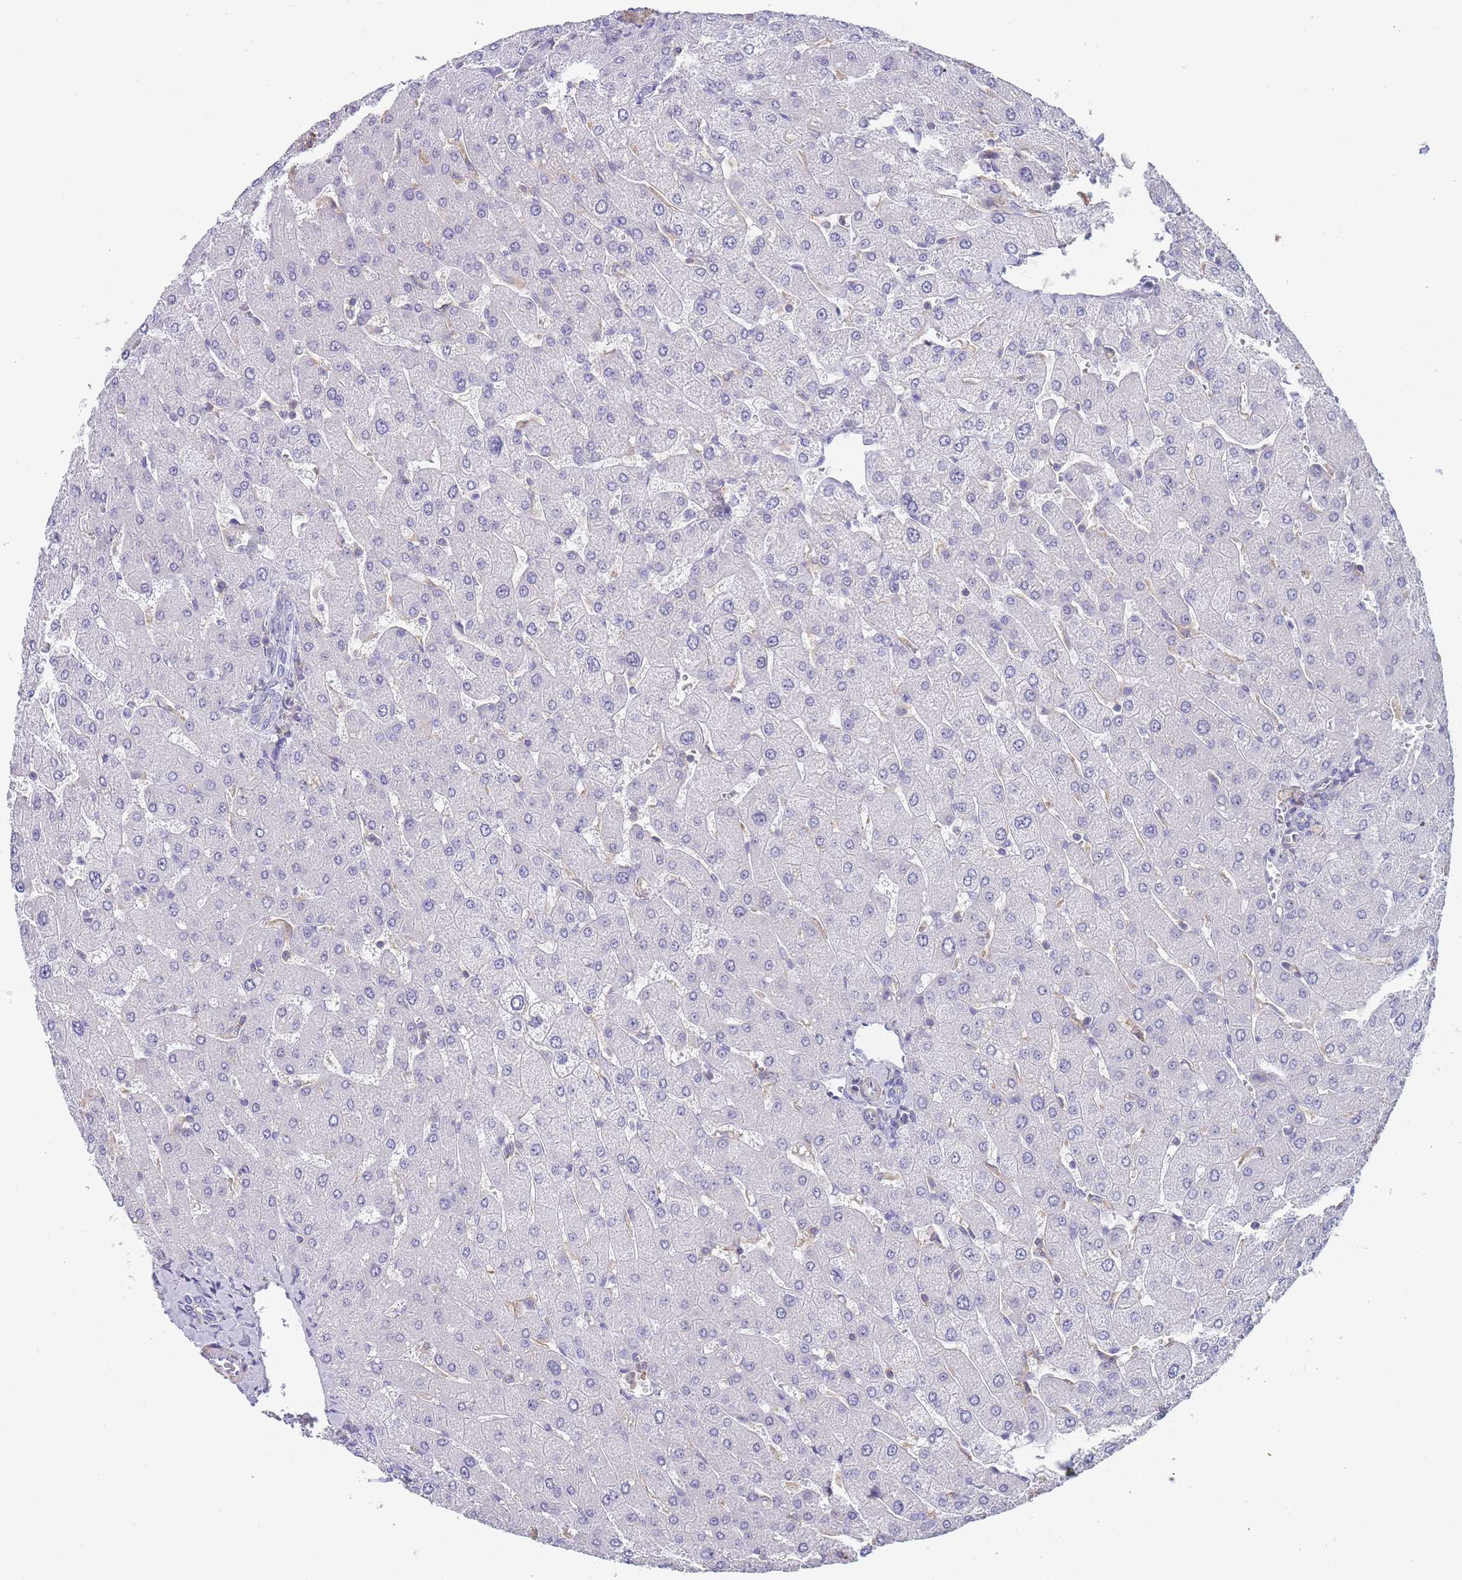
{"staining": {"intensity": "negative", "quantity": "none", "location": "none"}, "tissue": "liver", "cell_type": "Cholangiocytes", "image_type": "normal", "snomed": [{"axis": "morphology", "description": "Normal tissue, NOS"}, {"axis": "topography", "description": "Liver"}], "caption": "Human liver stained for a protein using IHC reveals no staining in cholangiocytes.", "gene": "NOP14", "patient": {"sex": "male", "age": 55}}